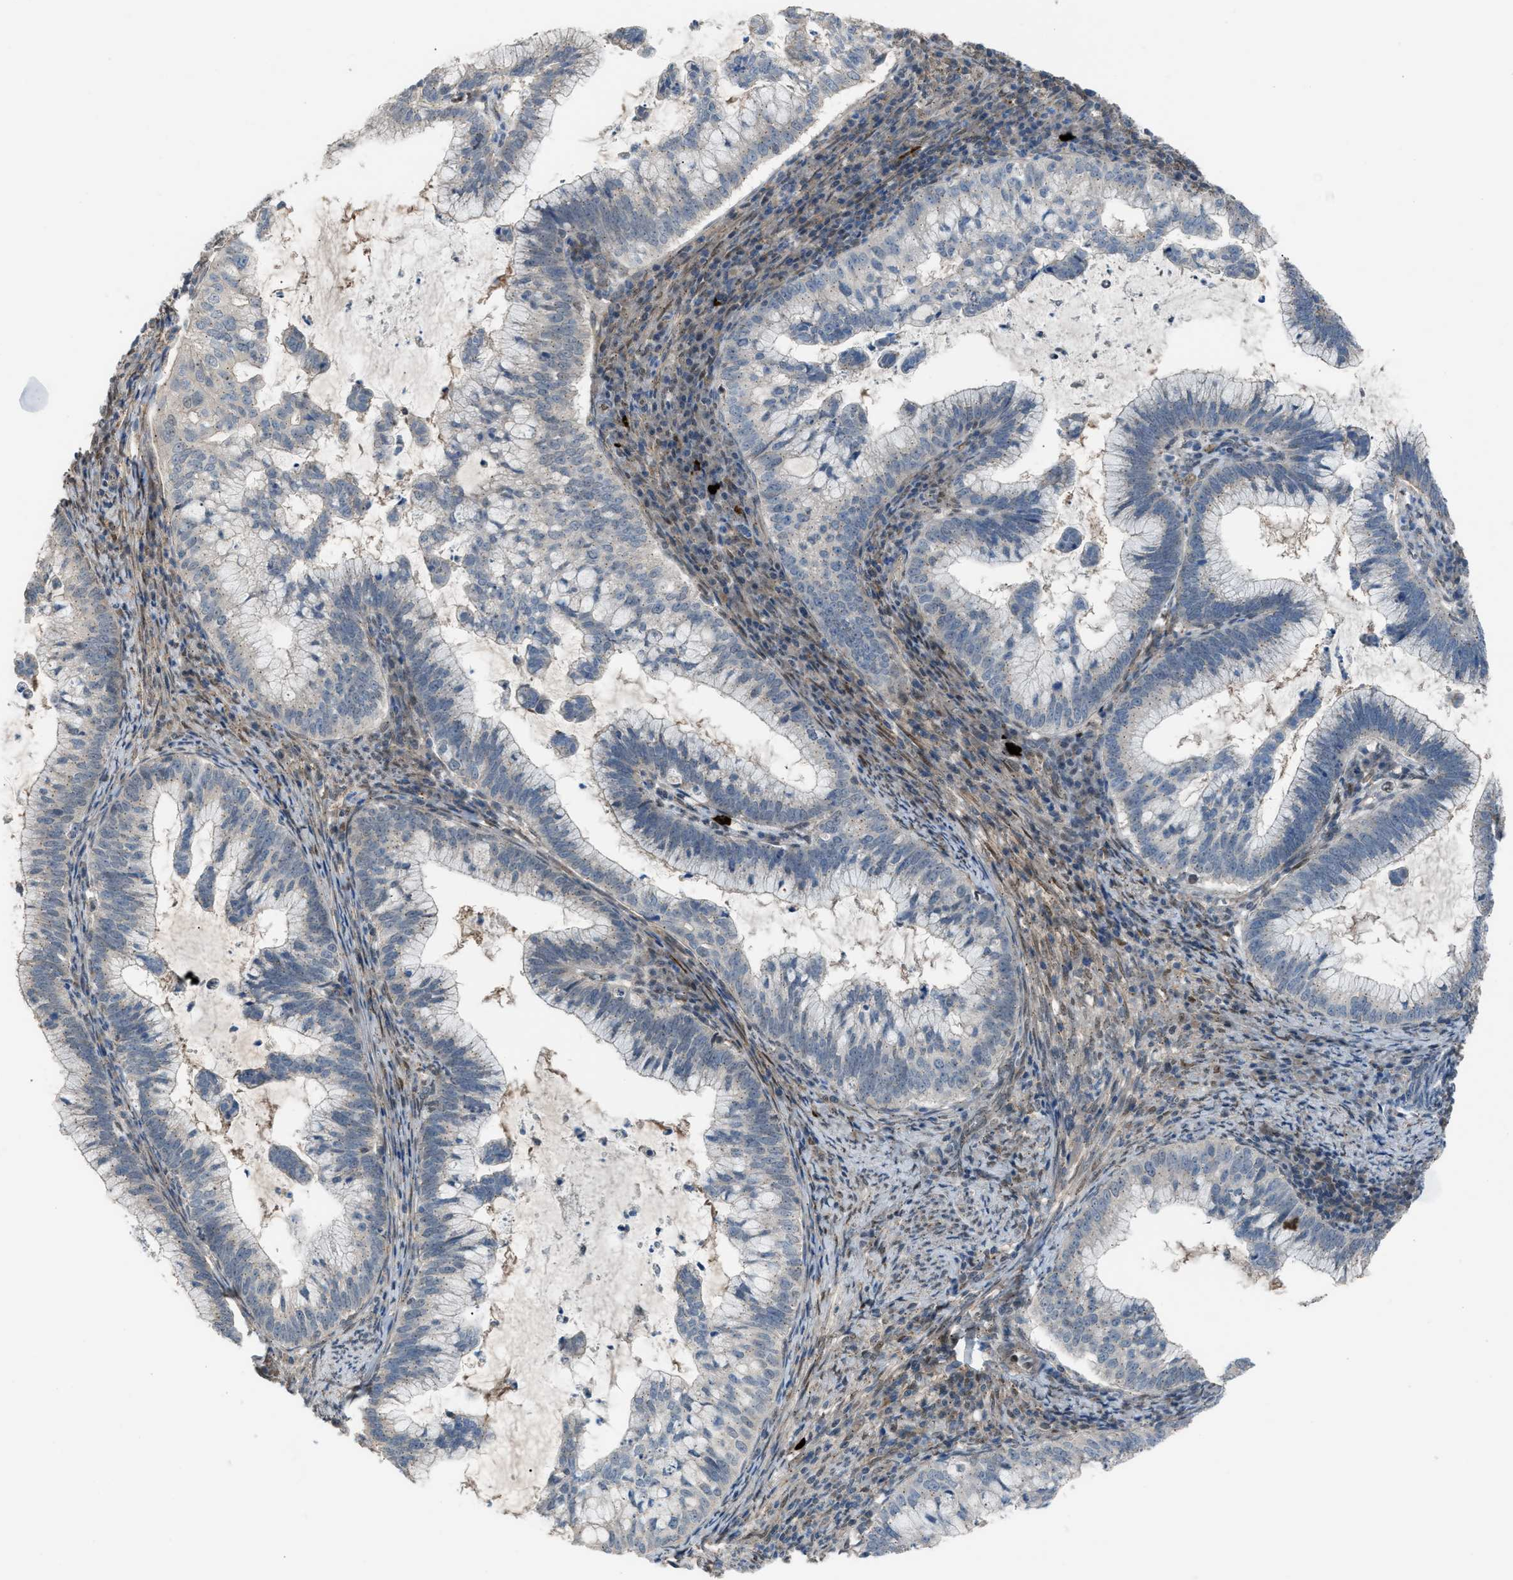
{"staining": {"intensity": "negative", "quantity": "none", "location": "none"}, "tissue": "cervical cancer", "cell_type": "Tumor cells", "image_type": "cancer", "snomed": [{"axis": "morphology", "description": "Adenocarcinoma, NOS"}, {"axis": "topography", "description": "Cervix"}], "caption": "Cervical cancer (adenocarcinoma) was stained to show a protein in brown. There is no significant staining in tumor cells.", "gene": "CRTC1", "patient": {"sex": "female", "age": 36}}